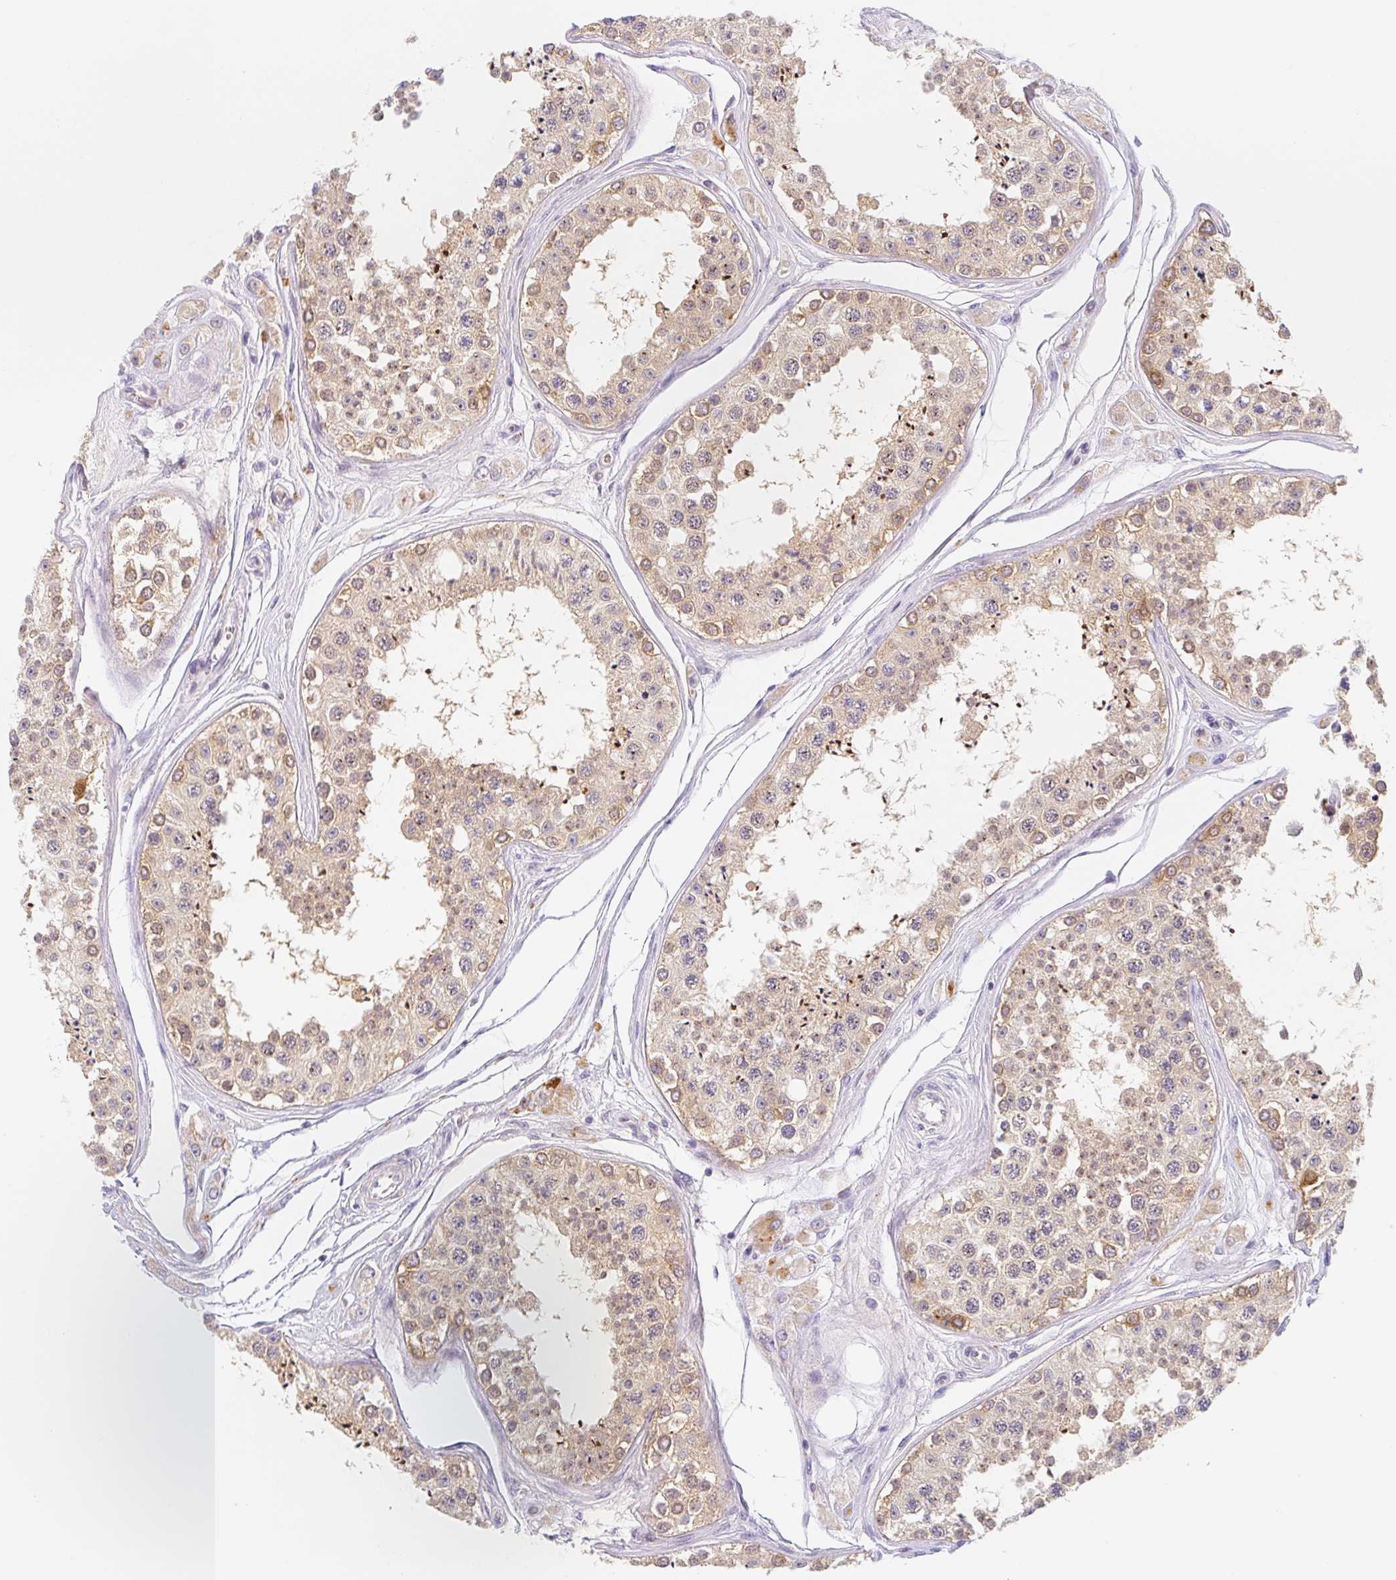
{"staining": {"intensity": "moderate", "quantity": "25%-75%", "location": "cytoplasmic/membranous,nuclear"}, "tissue": "testis", "cell_type": "Cells in seminiferous ducts", "image_type": "normal", "snomed": [{"axis": "morphology", "description": "Normal tissue, NOS"}, {"axis": "topography", "description": "Testis"}], "caption": "This image reveals IHC staining of benign human testis, with medium moderate cytoplasmic/membranous,nuclear positivity in approximately 25%-75% of cells in seminiferous ducts.", "gene": "TMEM86A", "patient": {"sex": "male", "age": 25}}